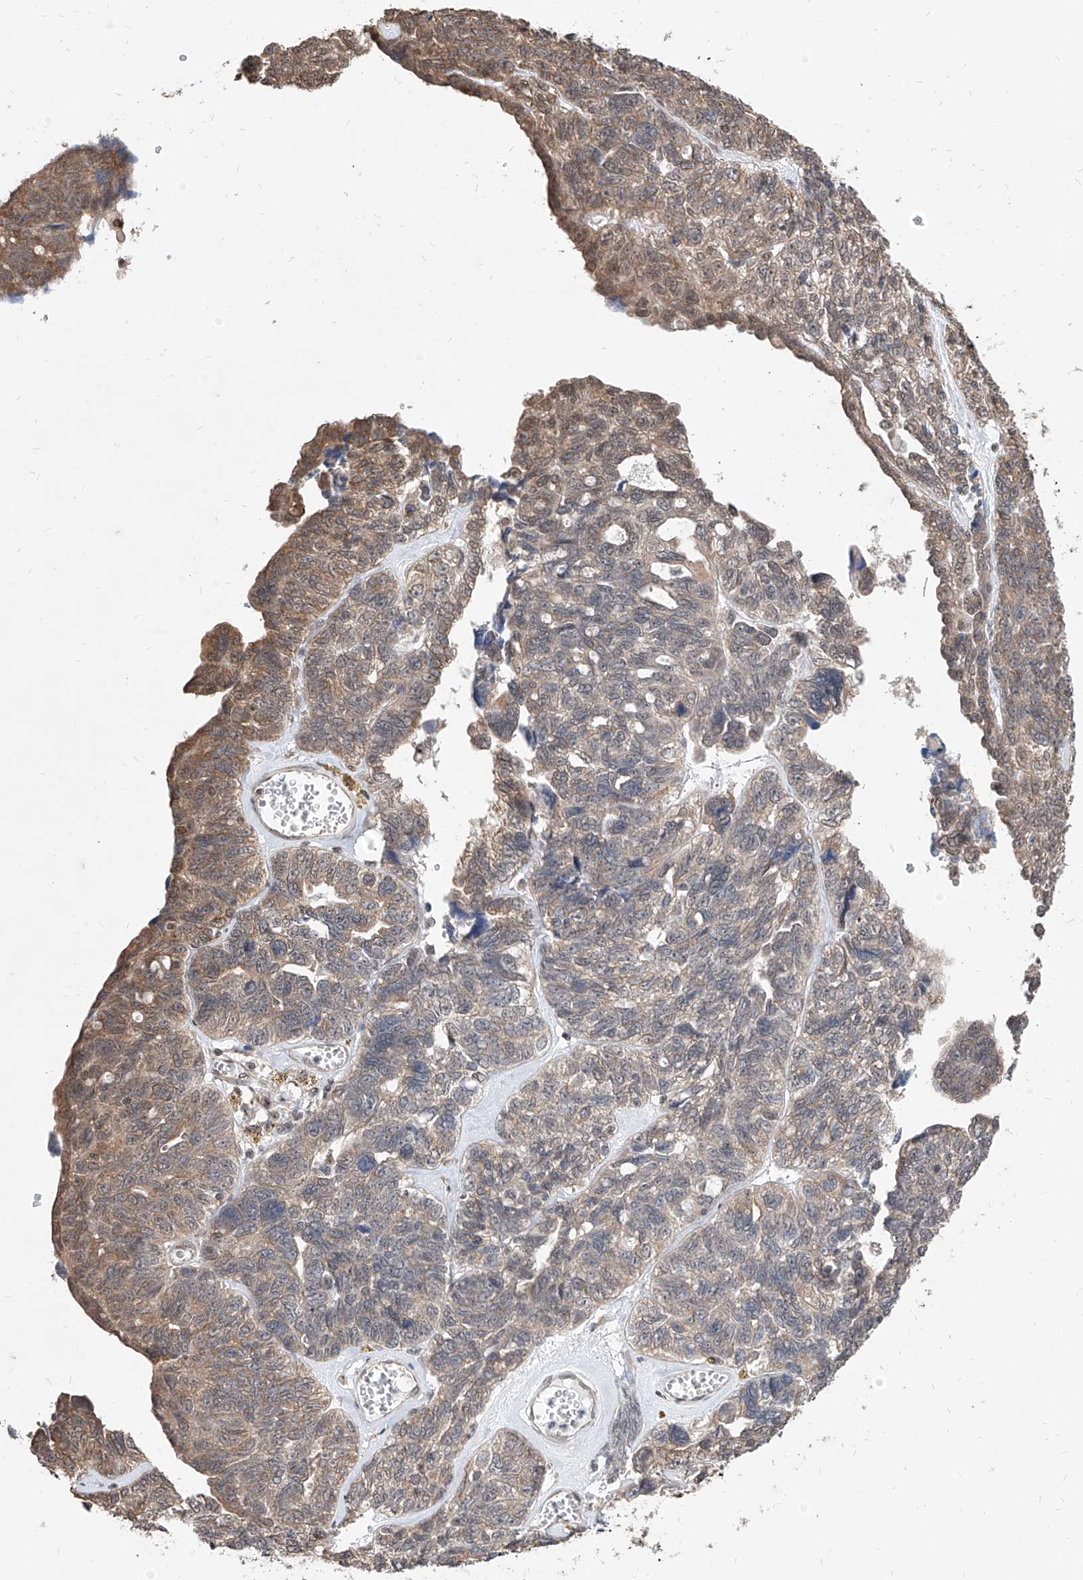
{"staining": {"intensity": "moderate", "quantity": "25%-75%", "location": "cytoplasmic/membranous"}, "tissue": "ovarian cancer", "cell_type": "Tumor cells", "image_type": "cancer", "snomed": [{"axis": "morphology", "description": "Cystadenocarcinoma, serous, NOS"}, {"axis": "topography", "description": "Ovary"}], "caption": "This is a photomicrograph of IHC staining of serous cystadenocarcinoma (ovarian), which shows moderate expression in the cytoplasmic/membranous of tumor cells.", "gene": "C8orf82", "patient": {"sex": "female", "age": 79}}